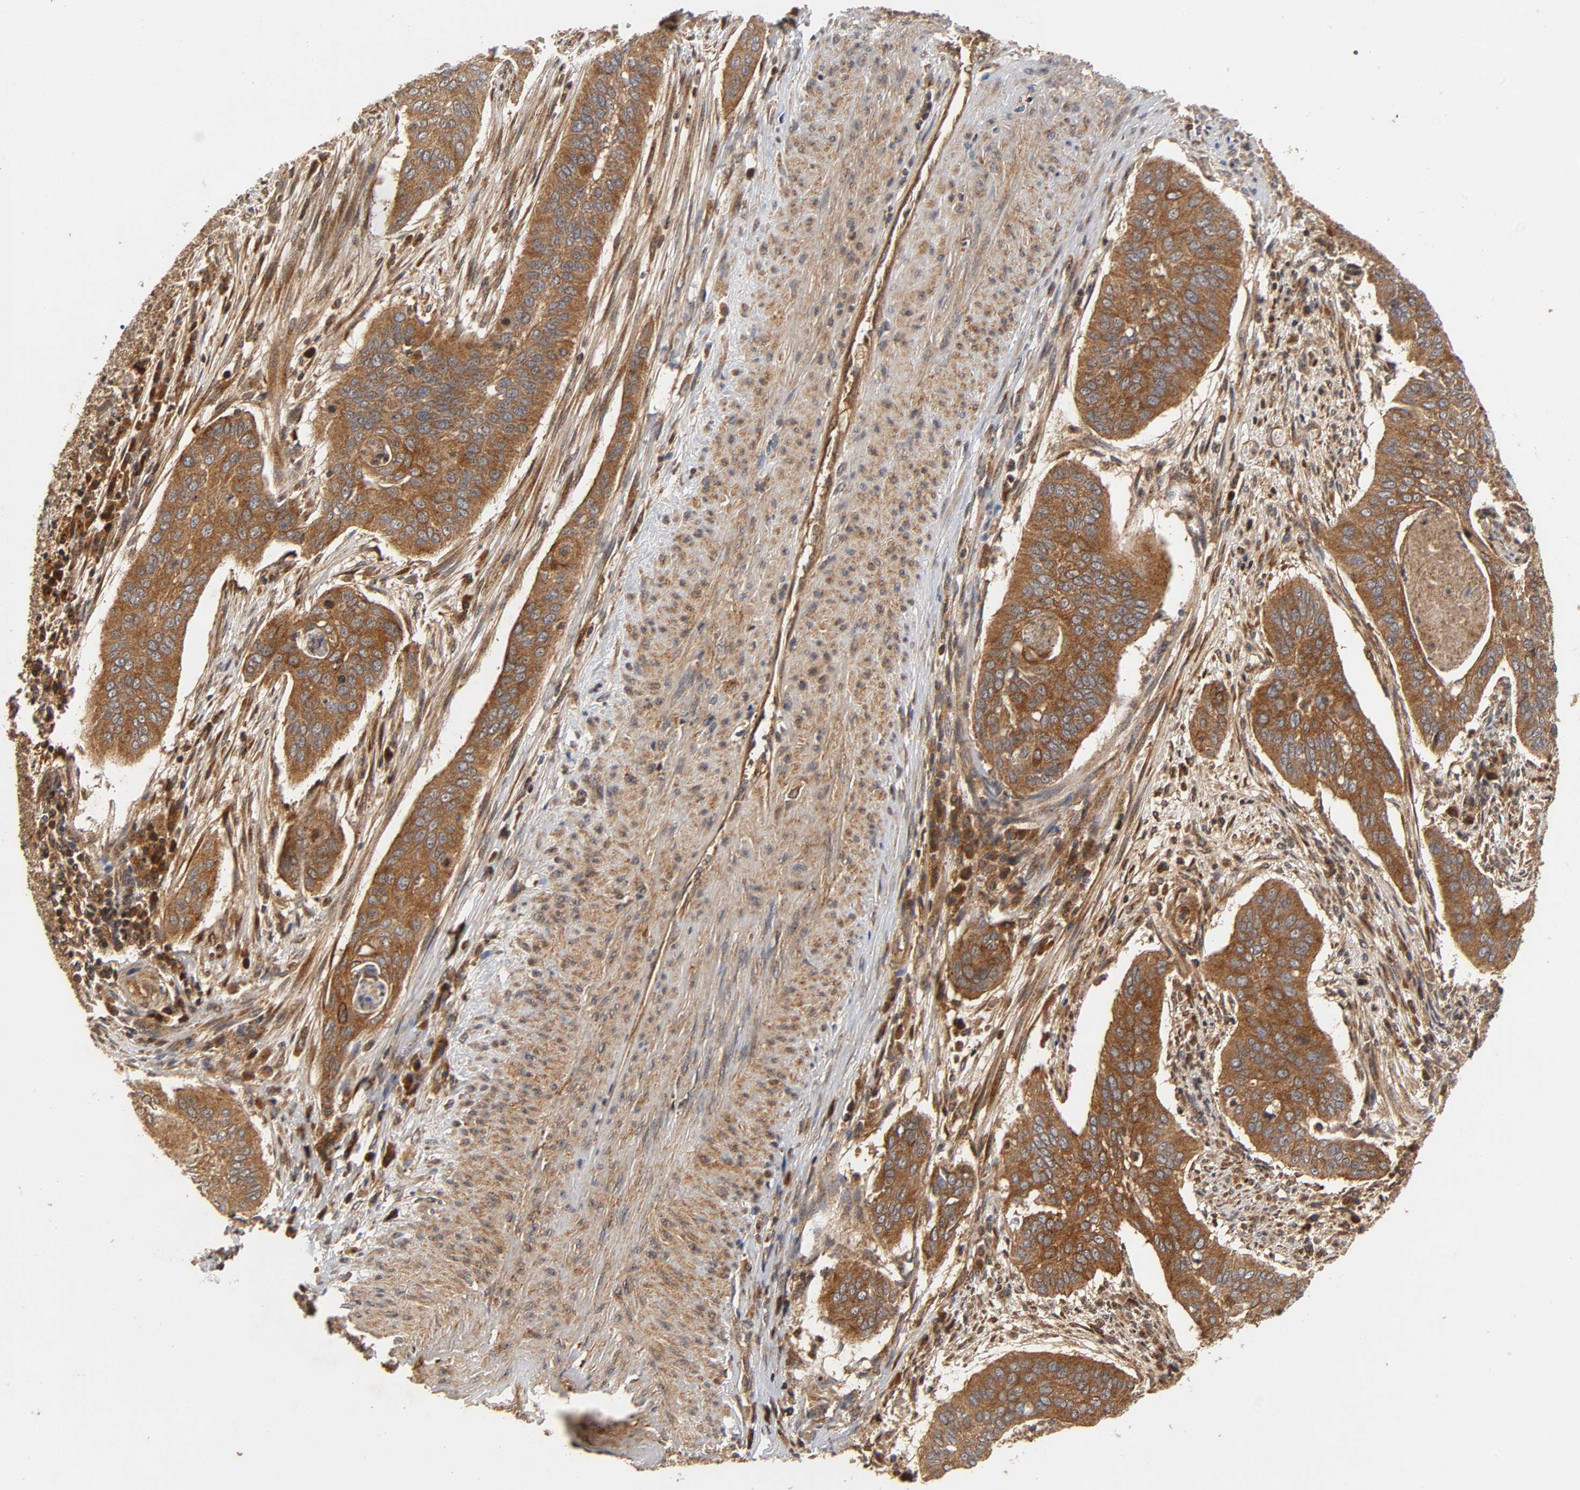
{"staining": {"intensity": "strong", "quantity": ">75%", "location": "cytoplasmic/membranous"}, "tissue": "cervical cancer", "cell_type": "Tumor cells", "image_type": "cancer", "snomed": [{"axis": "morphology", "description": "Squamous cell carcinoma, NOS"}, {"axis": "topography", "description": "Cervix"}], "caption": "Cervical squamous cell carcinoma stained with DAB immunohistochemistry exhibits high levels of strong cytoplasmic/membranous staining in about >75% of tumor cells.", "gene": "IKBKB", "patient": {"sex": "female", "age": 39}}